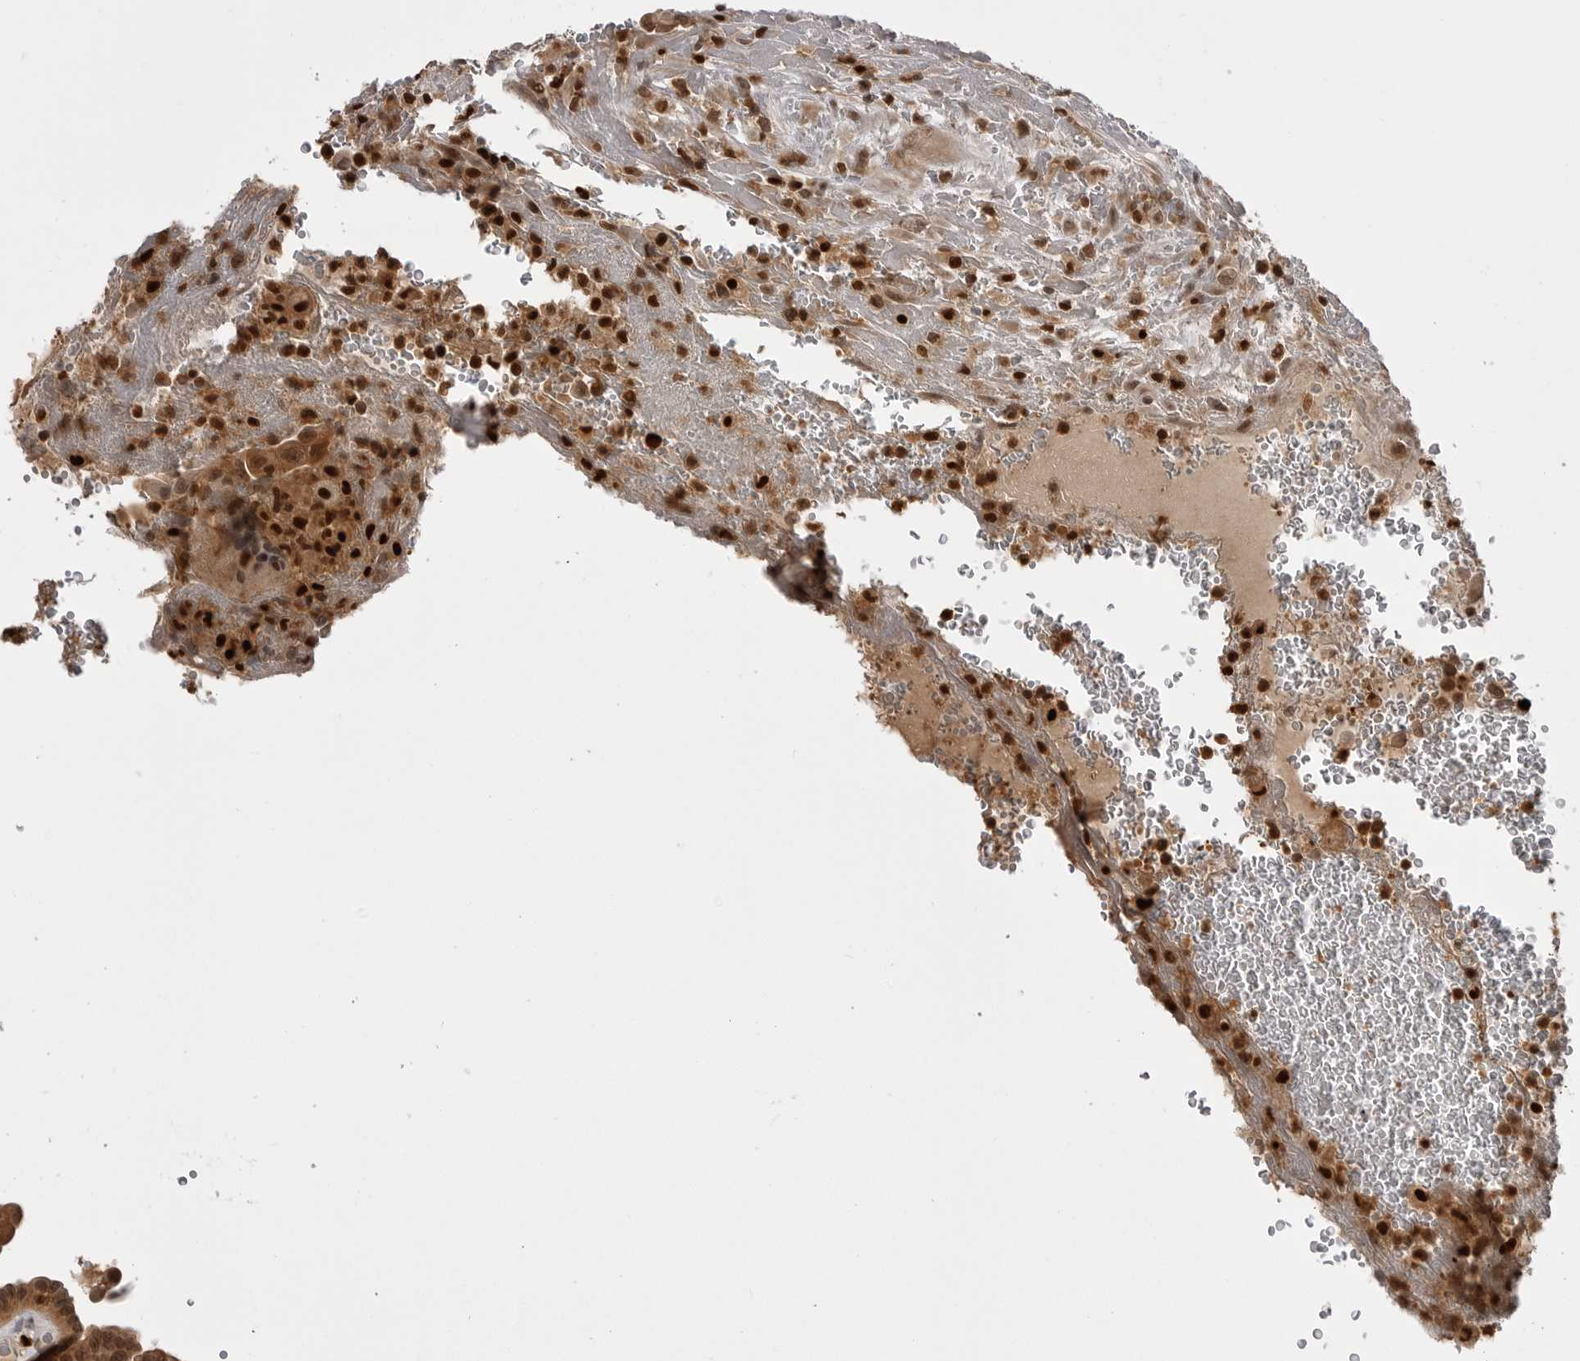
{"staining": {"intensity": "strong", "quantity": ">75%", "location": "cytoplasmic/membranous,nuclear"}, "tissue": "thyroid cancer", "cell_type": "Tumor cells", "image_type": "cancer", "snomed": [{"axis": "morphology", "description": "Papillary adenocarcinoma, NOS"}, {"axis": "topography", "description": "Thyroid gland"}], "caption": "Brown immunohistochemical staining in thyroid papillary adenocarcinoma demonstrates strong cytoplasmic/membranous and nuclear expression in about >75% of tumor cells.", "gene": "PTK2B", "patient": {"sex": "male", "age": 77}}